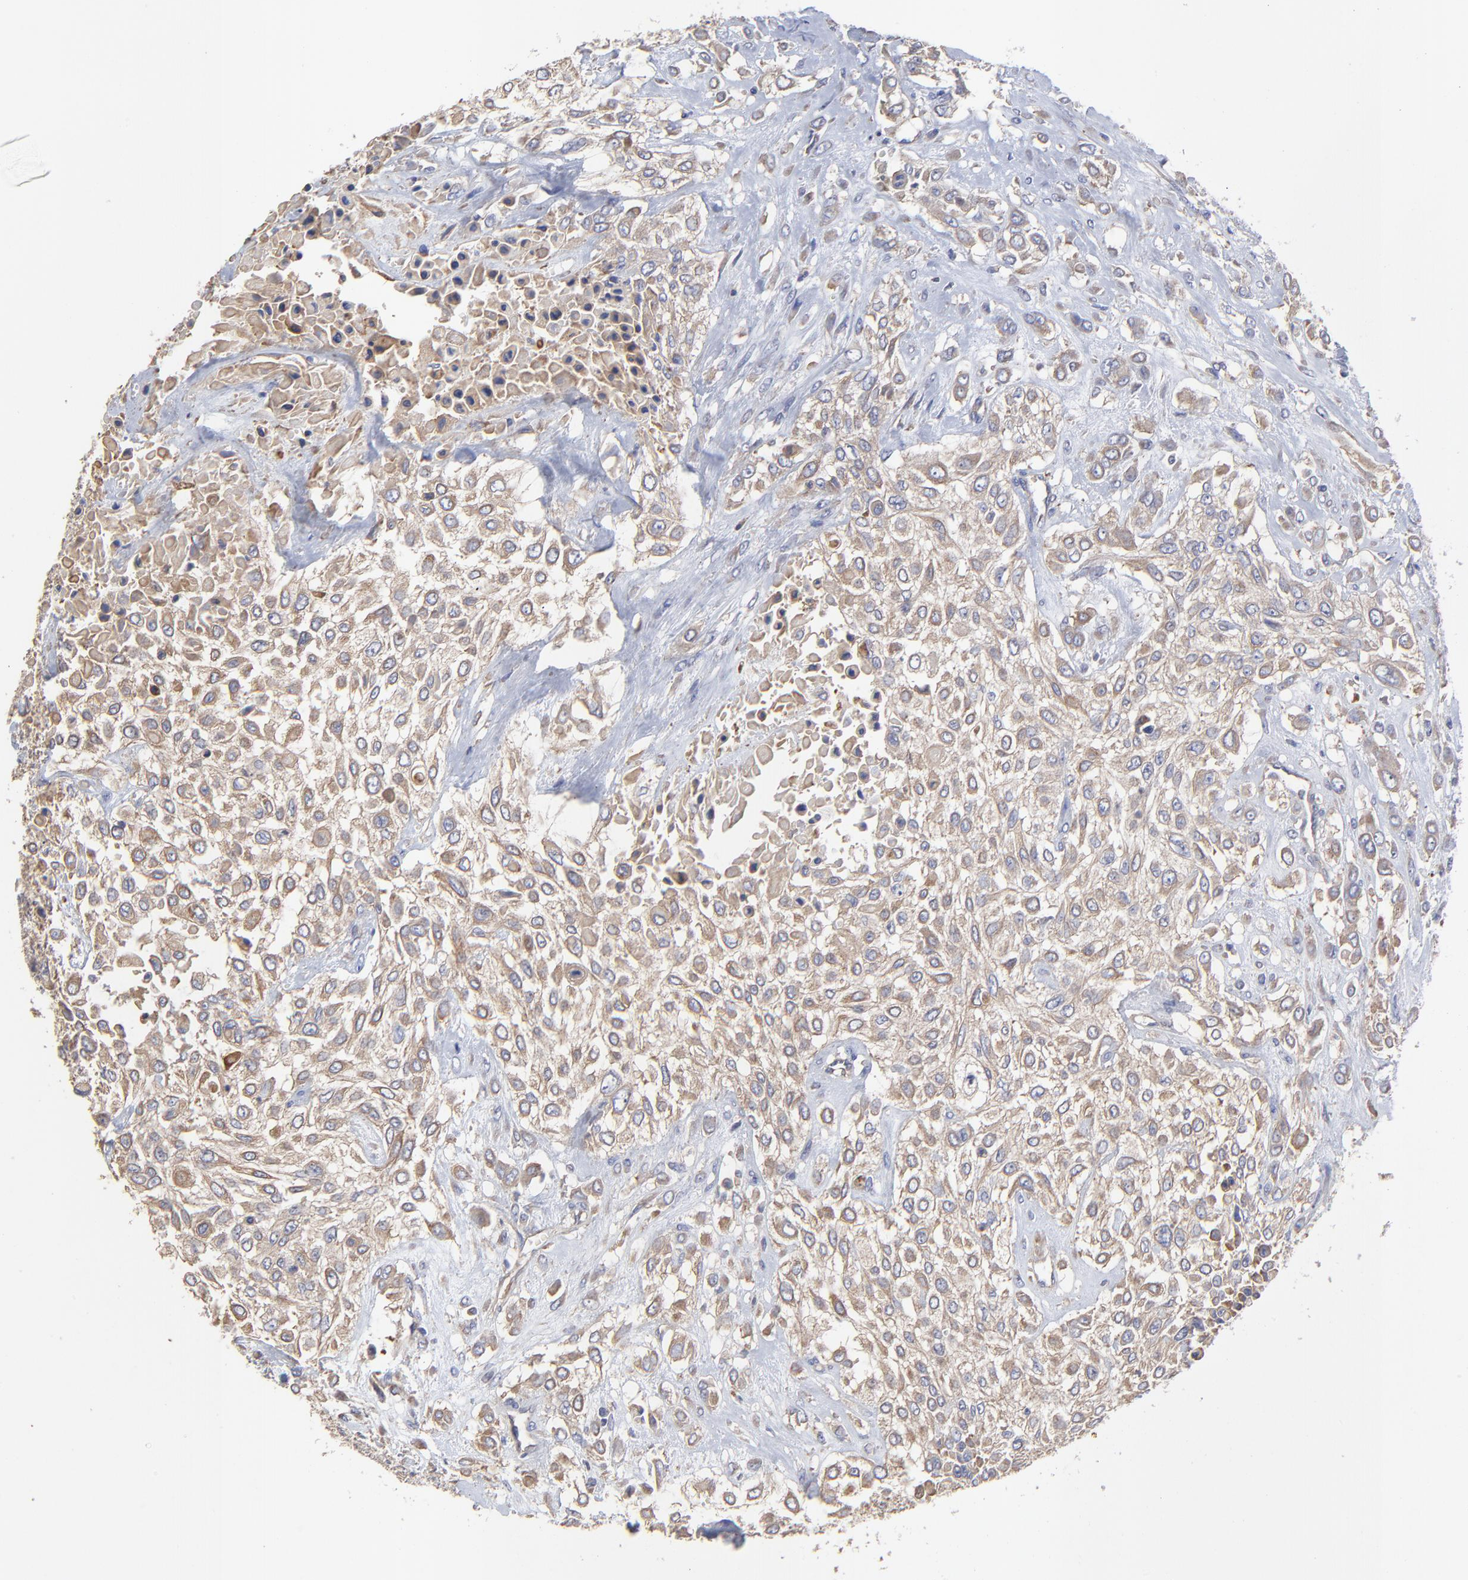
{"staining": {"intensity": "weak", "quantity": ">75%", "location": "cytoplasmic/membranous"}, "tissue": "urothelial cancer", "cell_type": "Tumor cells", "image_type": "cancer", "snomed": [{"axis": "morphology", "description": "Urothelial carcinoma, High grade"}, {"axis": "topography", "description": "Urinary bladder"}], "caption": "Immunohistochemistry micrograph of neoplastic tissue: human urothelial cancer stained using immunohistochemistry demonstrates low levels of weak protein expression localized specifically in the cytoplasmic/membranous of tumor cells, appearing as a cytoplasmic/membranous brown color.", "gene": "SULF2", "patient": {"sex": "male", "age": 57}}